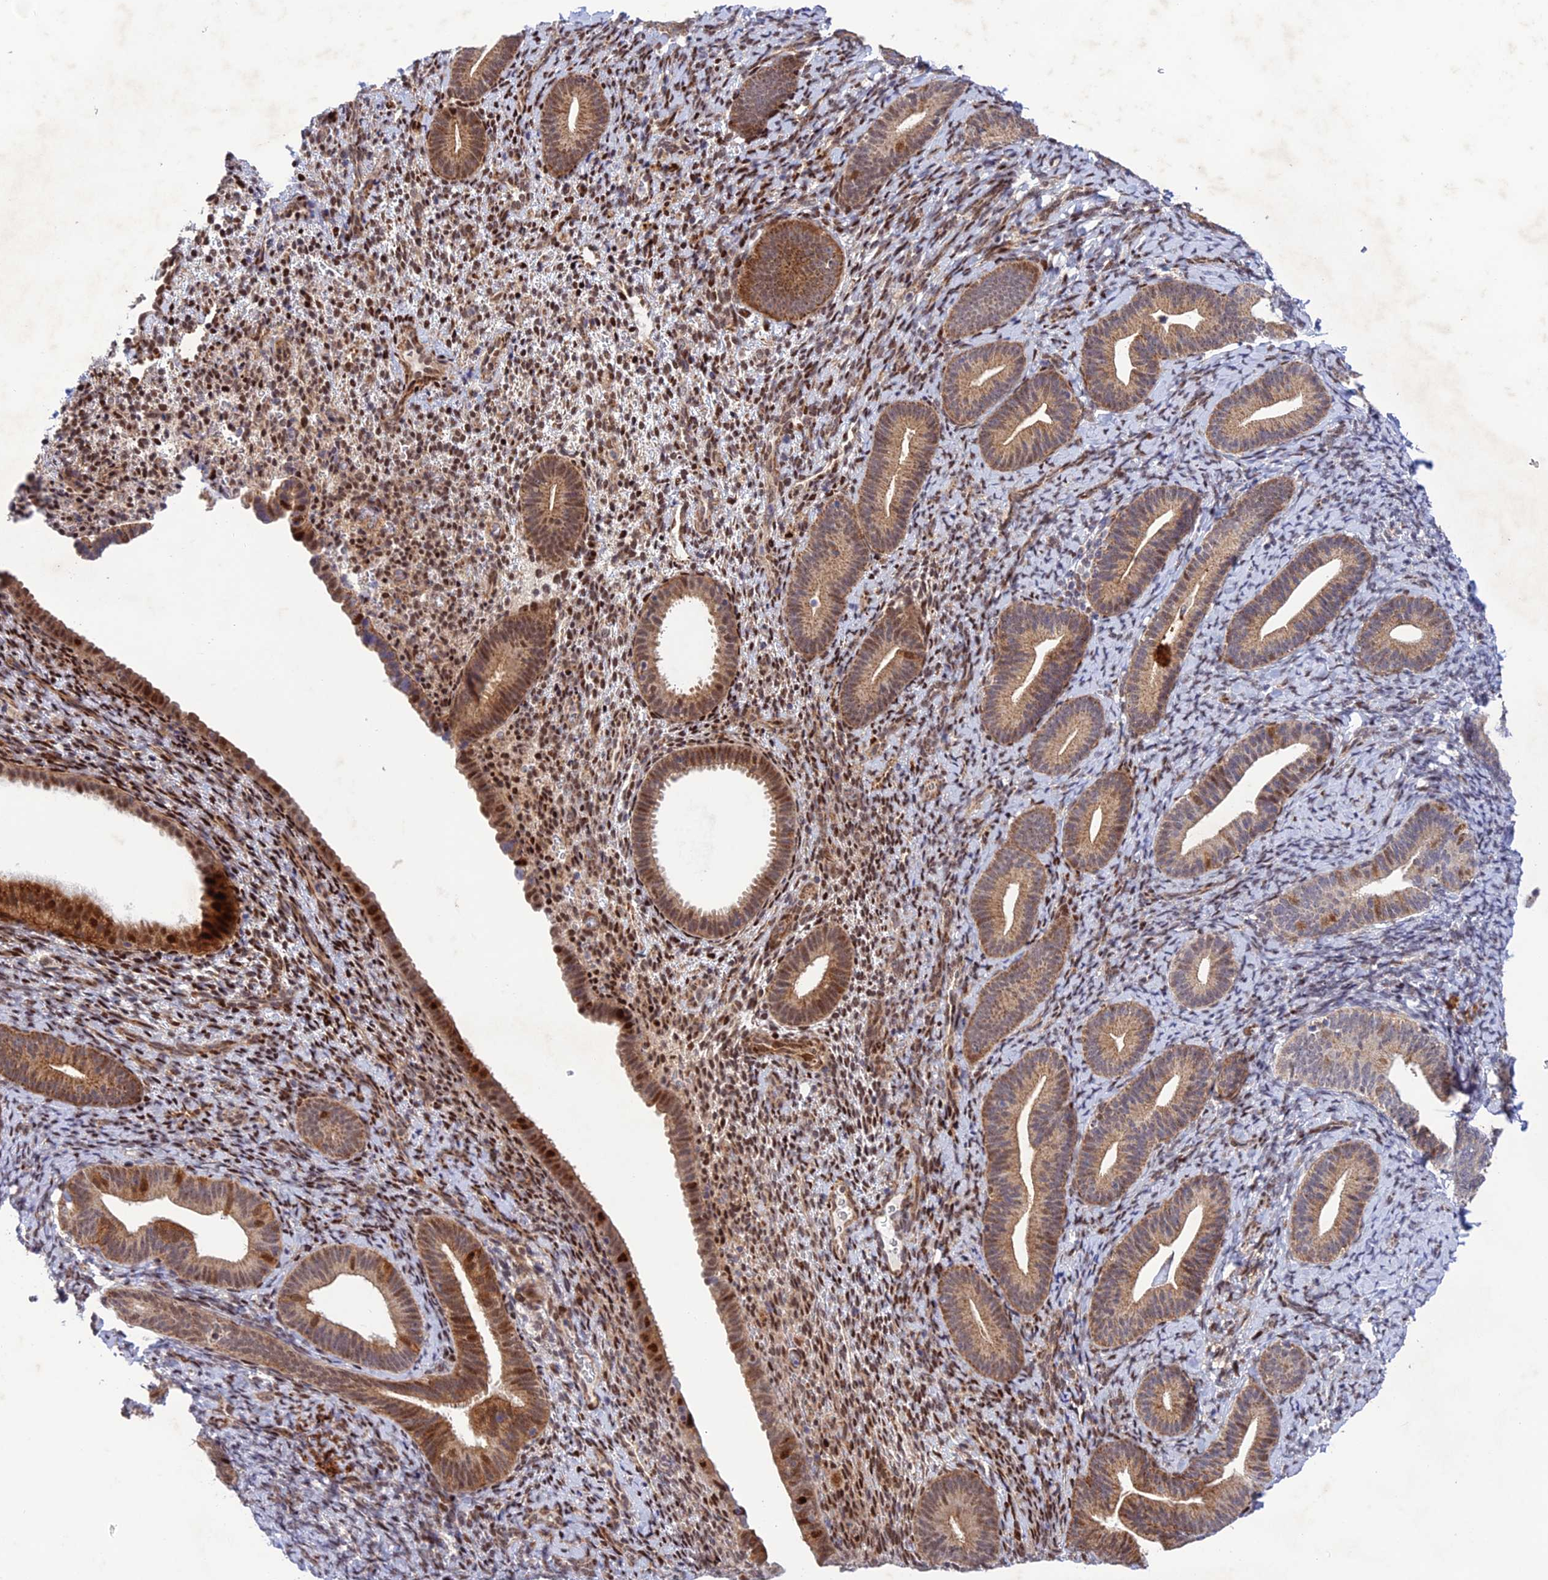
{"staining": {"intensity": "moderate", "quantity": "25%-75%", "location": "nuclear"}, "tissue": "endometrium", "cell_type": "Cells in endometrial stroma", "image_type": "normal", "snomed": [{"axis": "morphology", "description": "Normal tissue, NOS"}, {"axis": "topography", "description": "Endometrium"}], "caption": "Immunohistochemistry (IHC) histopathology image of benign endometrium stained for a protein (brown), which exhibits medium levels of moderate nuclear positivity in about 25%-75% of cells in endometrial stroma.", "gene": "WDR55", "patient": {"sex": "female", "age": 65}}